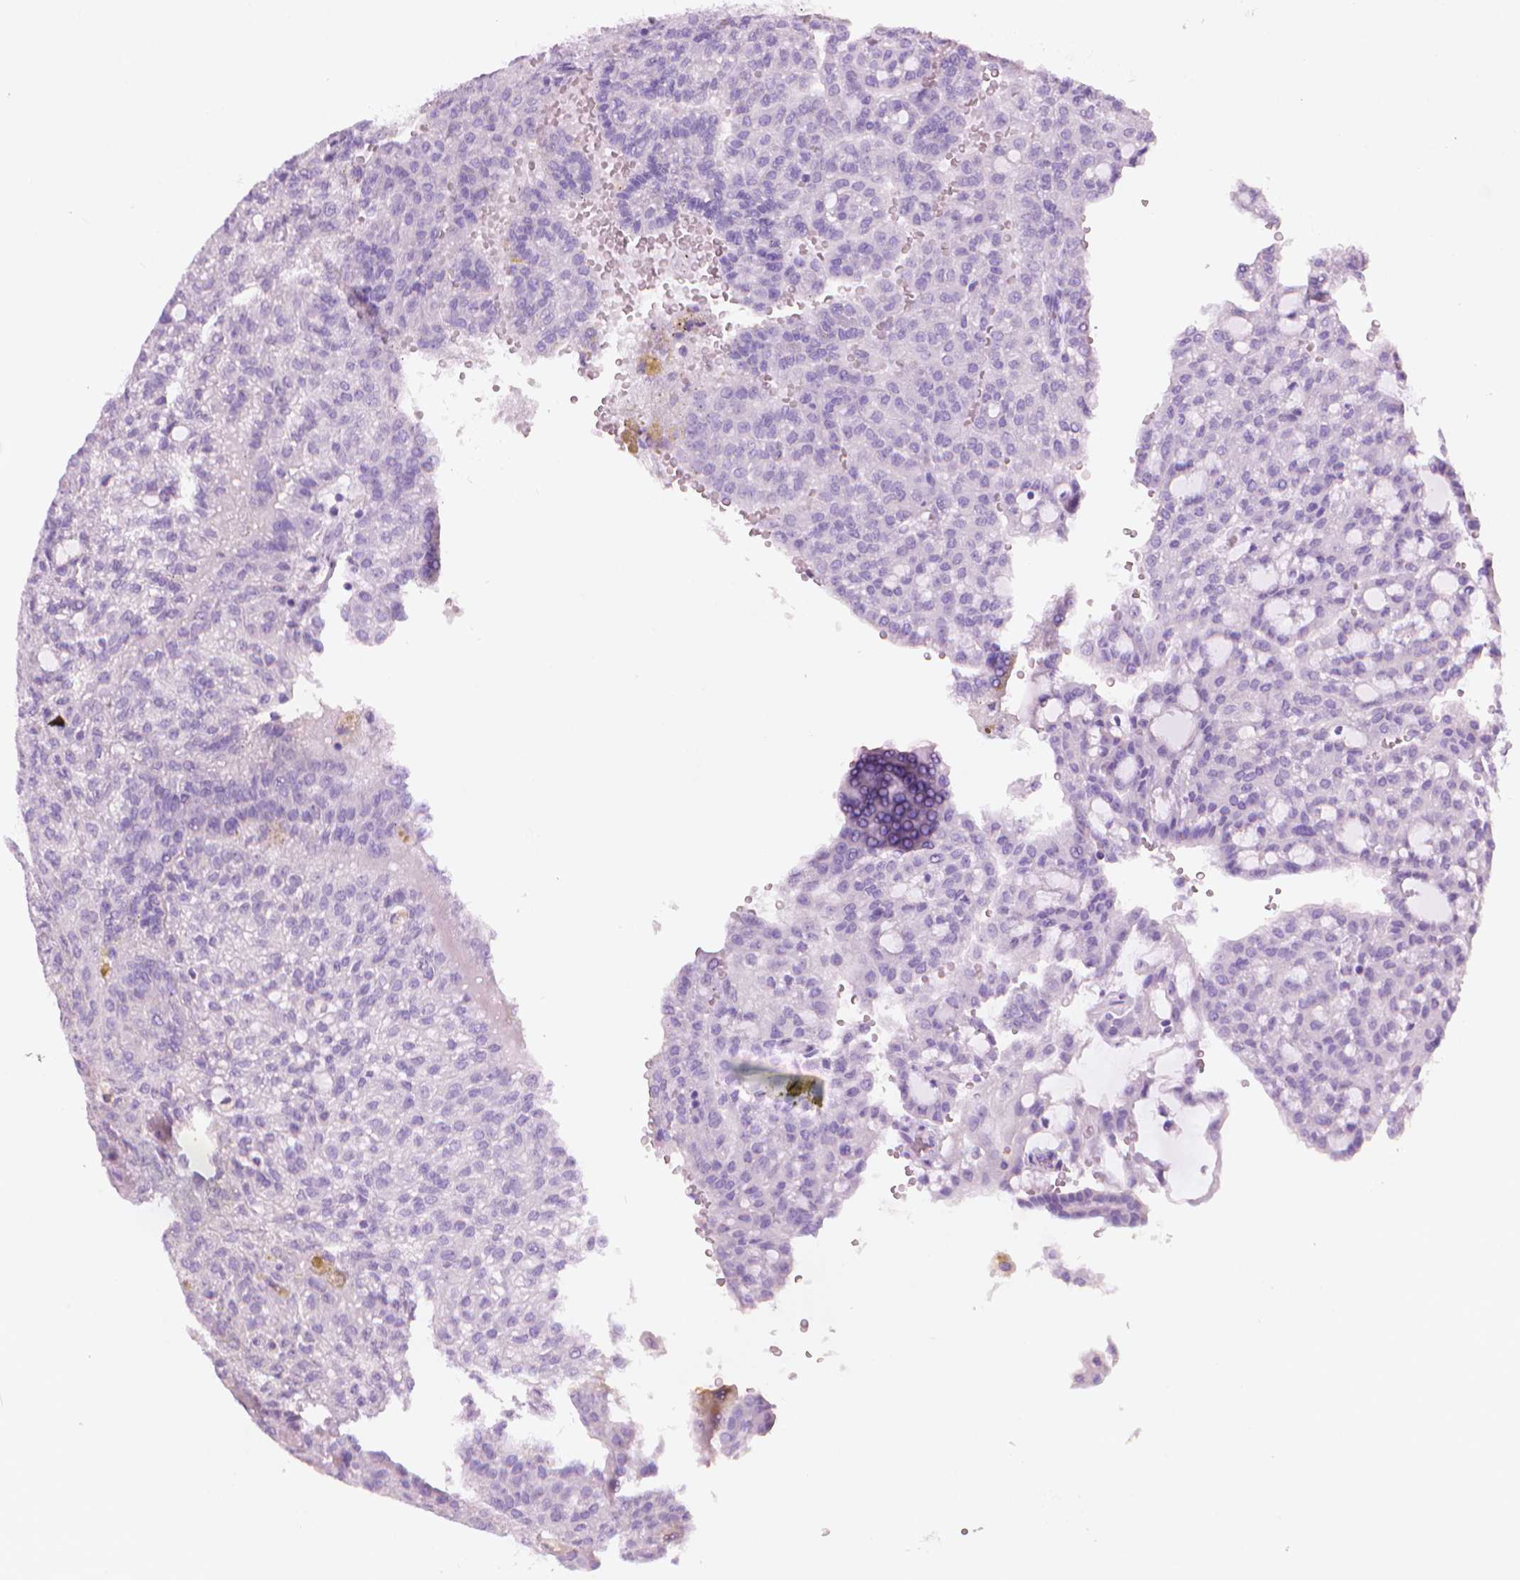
{"staining": {"intensity": "negative", "quantity": "none", "location": "none"}, "tissue": "renal cancer", "cell_type": "Tumor cells", "image_type": "cancer", "snomed": [{"axis": "morphology", "description": "Adenocarcinoma, NOS"}, {"axis": "topography", "description": "Kidney"}], "caption": "This is a image of immunohistochemistry (IHC) staining of renal cancer, which shows no expression in tumor cells.", "gene": "TTC29", "patient": {"sex": "male", "age": 63}}